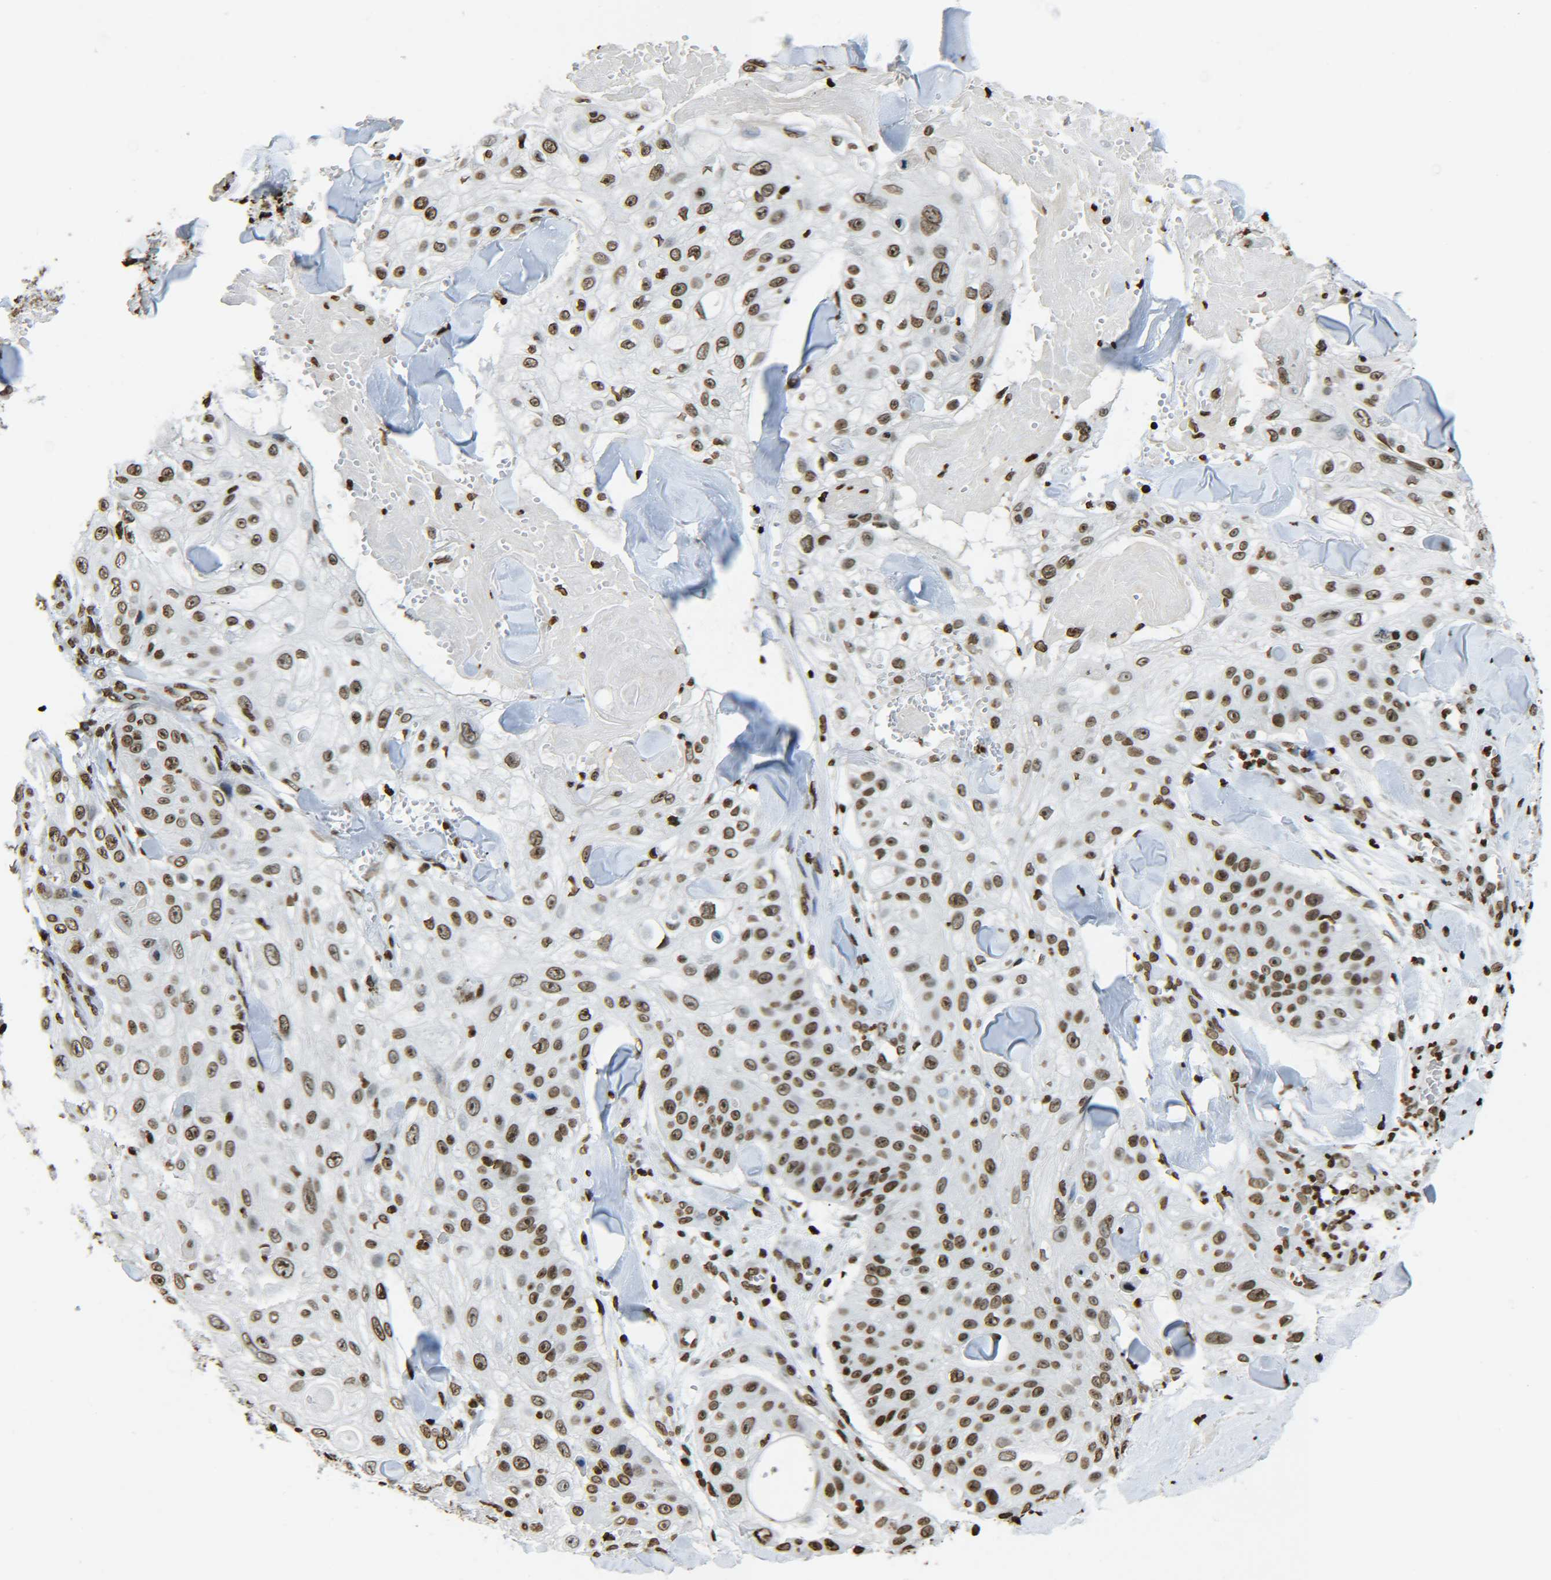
{"staining": {"intensity": "moderate", "quantity": ">75%", "location": "nuclear"}, "tissue": "skin cancer", "cell_type": "Tumor cells", "image_type": "cancer", "snomed": [{"axis": "morphology", "description": "Squamous cell carcinoma, NOS"}, {"axis": "topography", "description": "Skin"}], "caption": "Immunohistochemical staining of human skin squamous cell carcinoma reveals moderate nuclear protein positivity in about >75% of tumor cells. The staining is performed using DAB (3,3'-diaminobenzidine) brown chromogen to label protein expression. The nuclei are counter-stained blue using hematoxylin.", "gene": "H4C16", "patient": {"sex": "male", "age": 86}}